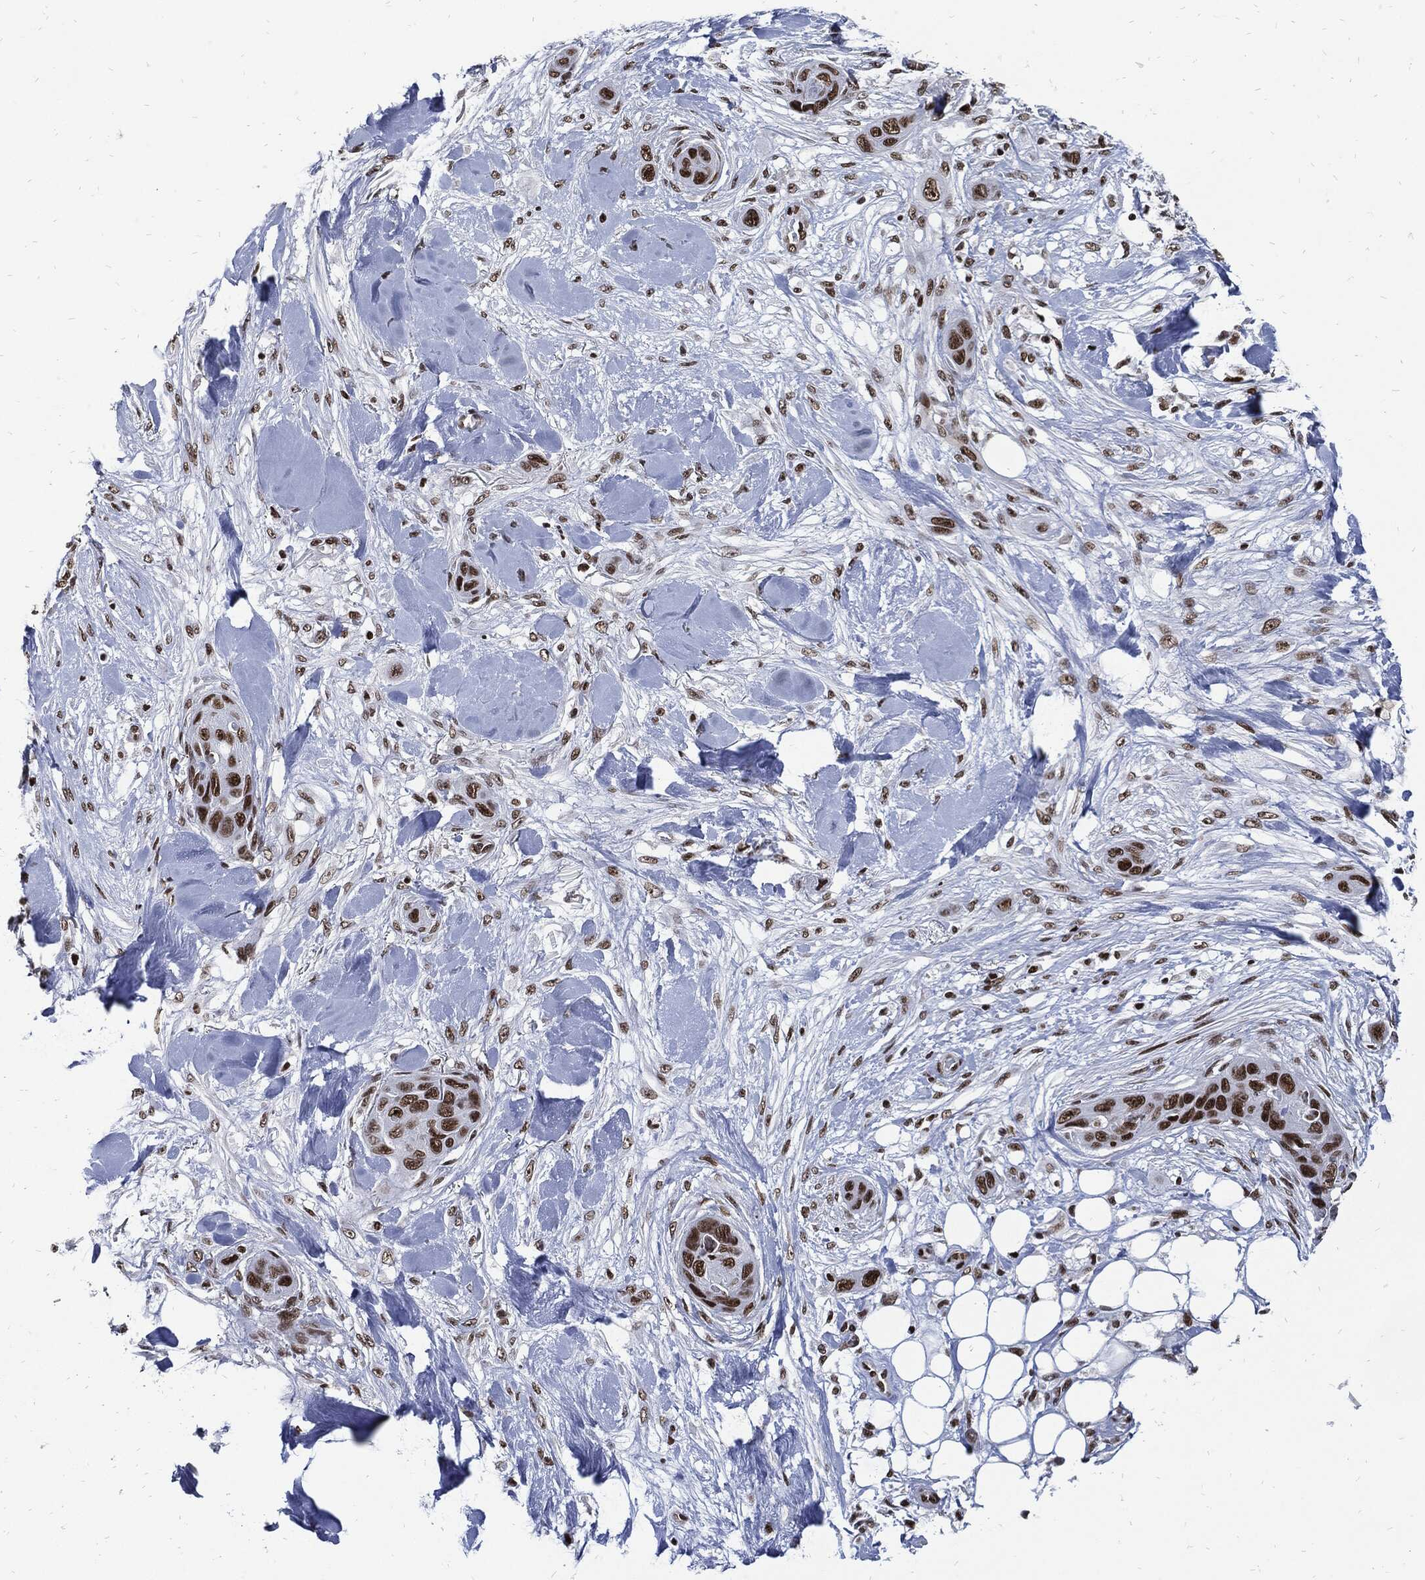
{"staining": {"intensity": "strong", "quantity": ">75%", "location": "nuclear"}, "tissue": "skin cancer", "cell_type": "Tumor cells", "image_type": "cancer", "snomed": [{"axis": "morphology", "description": "Squamous cell carcinoma, NOS"}, {"axis": "topography", "description": "Skin"}], "caption": "Approximately >75% of tumor cells in human skin squamous cell carcinoma display strong nuclear protein expression as visualized by brown immunohistochemical staining.", "gene": "TERF2", "patient": {"sex": "male", "age": 78}}